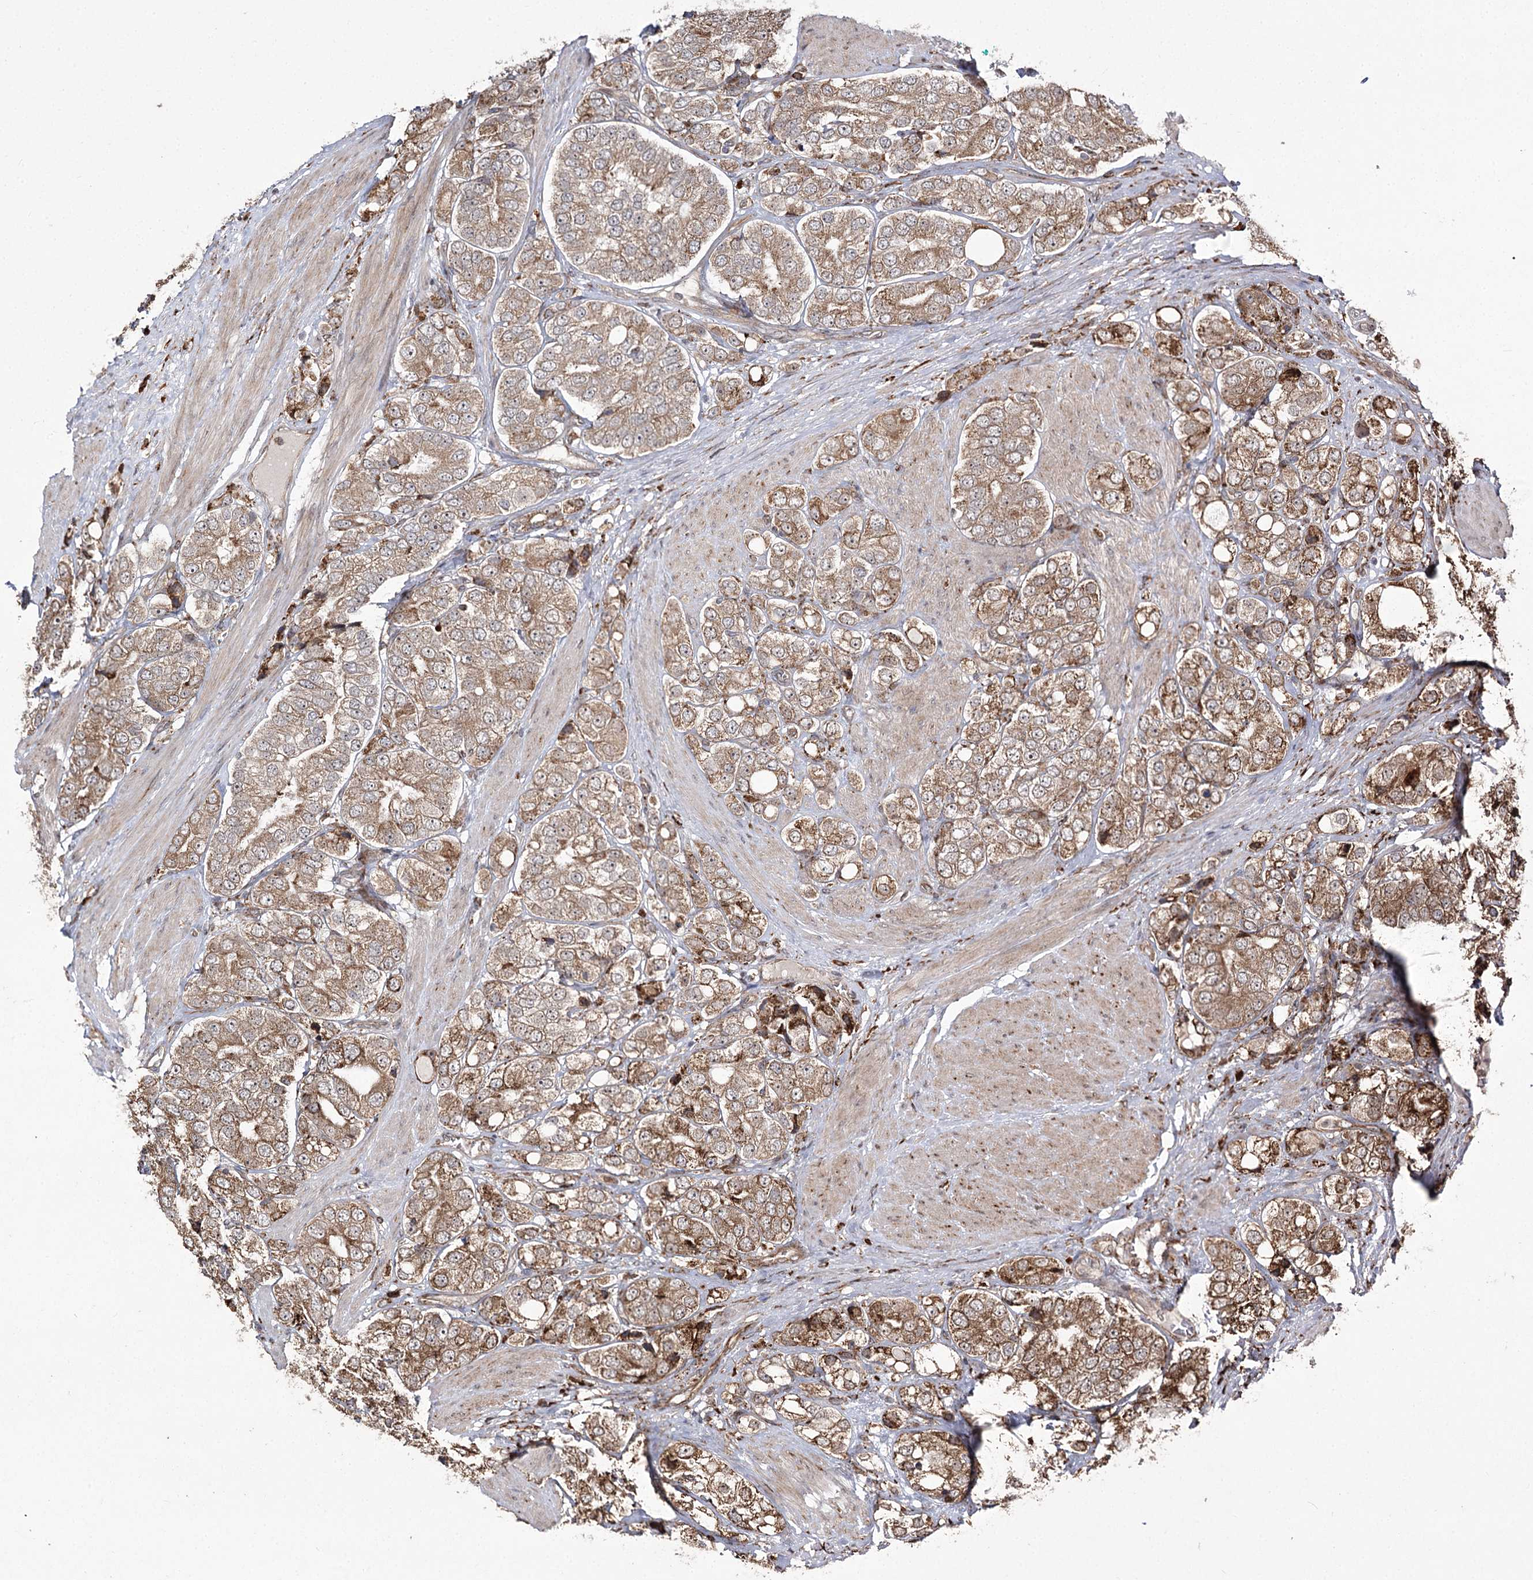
{"staining": {"intensity": "moderate", "quantity": ">75%", "location": "cytoplasmic/membranous,nuclear"}, "tissue": "prostate cancer", "cell_type": "Tumor cells", "image_type": "cancer", "snomed": [{"axis": "morphology", "description": "Adenocarcinoma, High grade"}, {"axis": "topography", "description": "Prostate"}], "caption": "Prostate high-grade adenocarcinoma stained with immunohistochemistry displays moderate cytoplasmic/membranous and nuclear staining in approximately >75% of tumor cells.", "gene": "FANCL", "patient": {"sex": "male", "age": 50}}